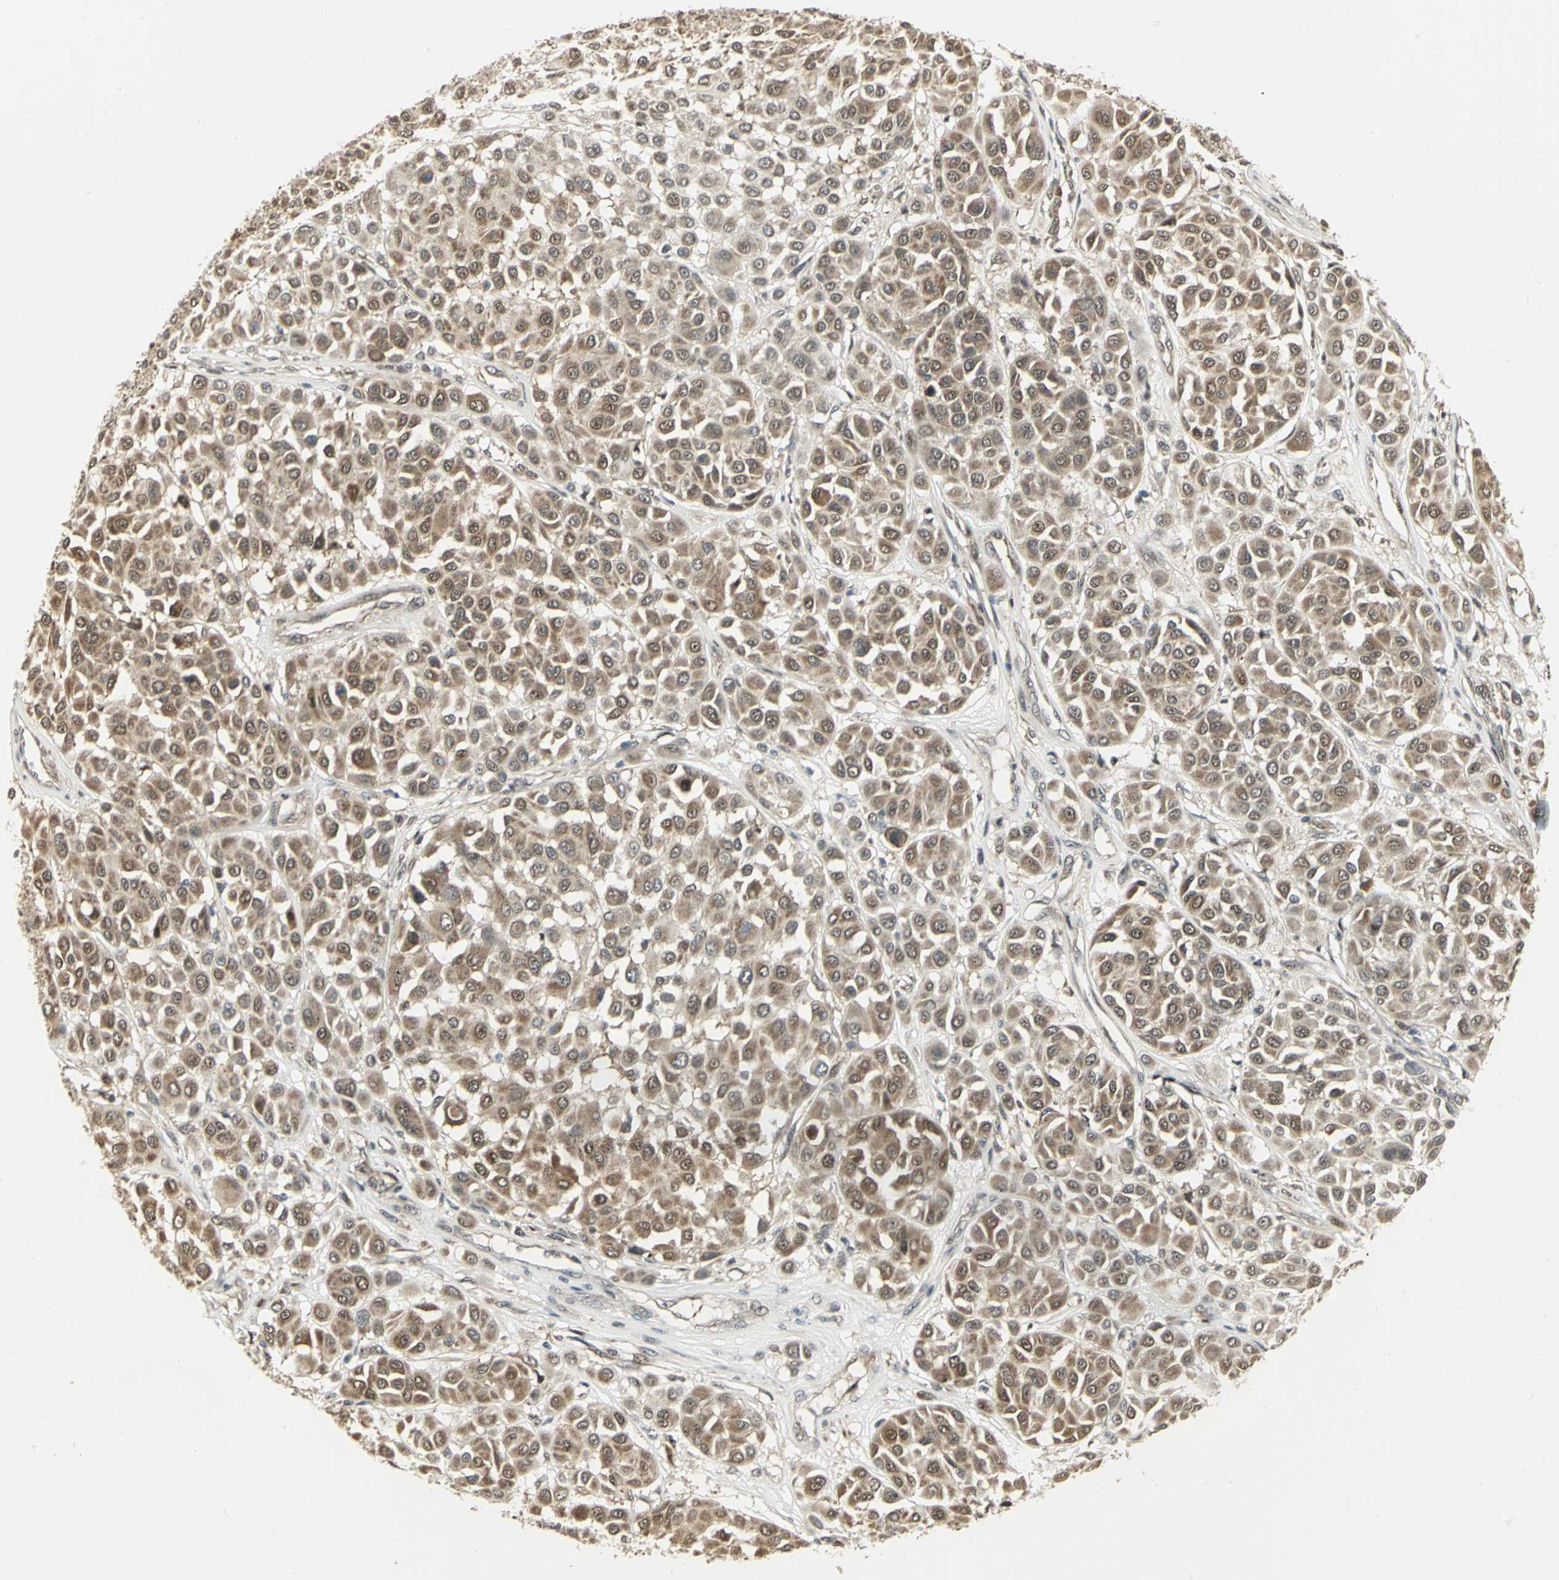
{"staining": {"intensity": "moderate", "quantity": ">75%", "location": "cytoplasmic/membranous,nuclear"}, "tissue": "melanoma", "cell_type": "Tumor cells", "image_type": "cancer", "snomed": [{"axis": "morphology", "description": "Malignant melanoma, Metastatic site"}, {"axis": "topography", "description": "Soft tissue"}], "caption": "IHC (DAB) staining of human melanoma shows moderate cytoplasmic/membranous and nuclear protein staining in about >75% of tumor cells. Nuclei are stained in blue.", "gene": "PSMC4", "patient": {"sex": "male", "age": 41}}